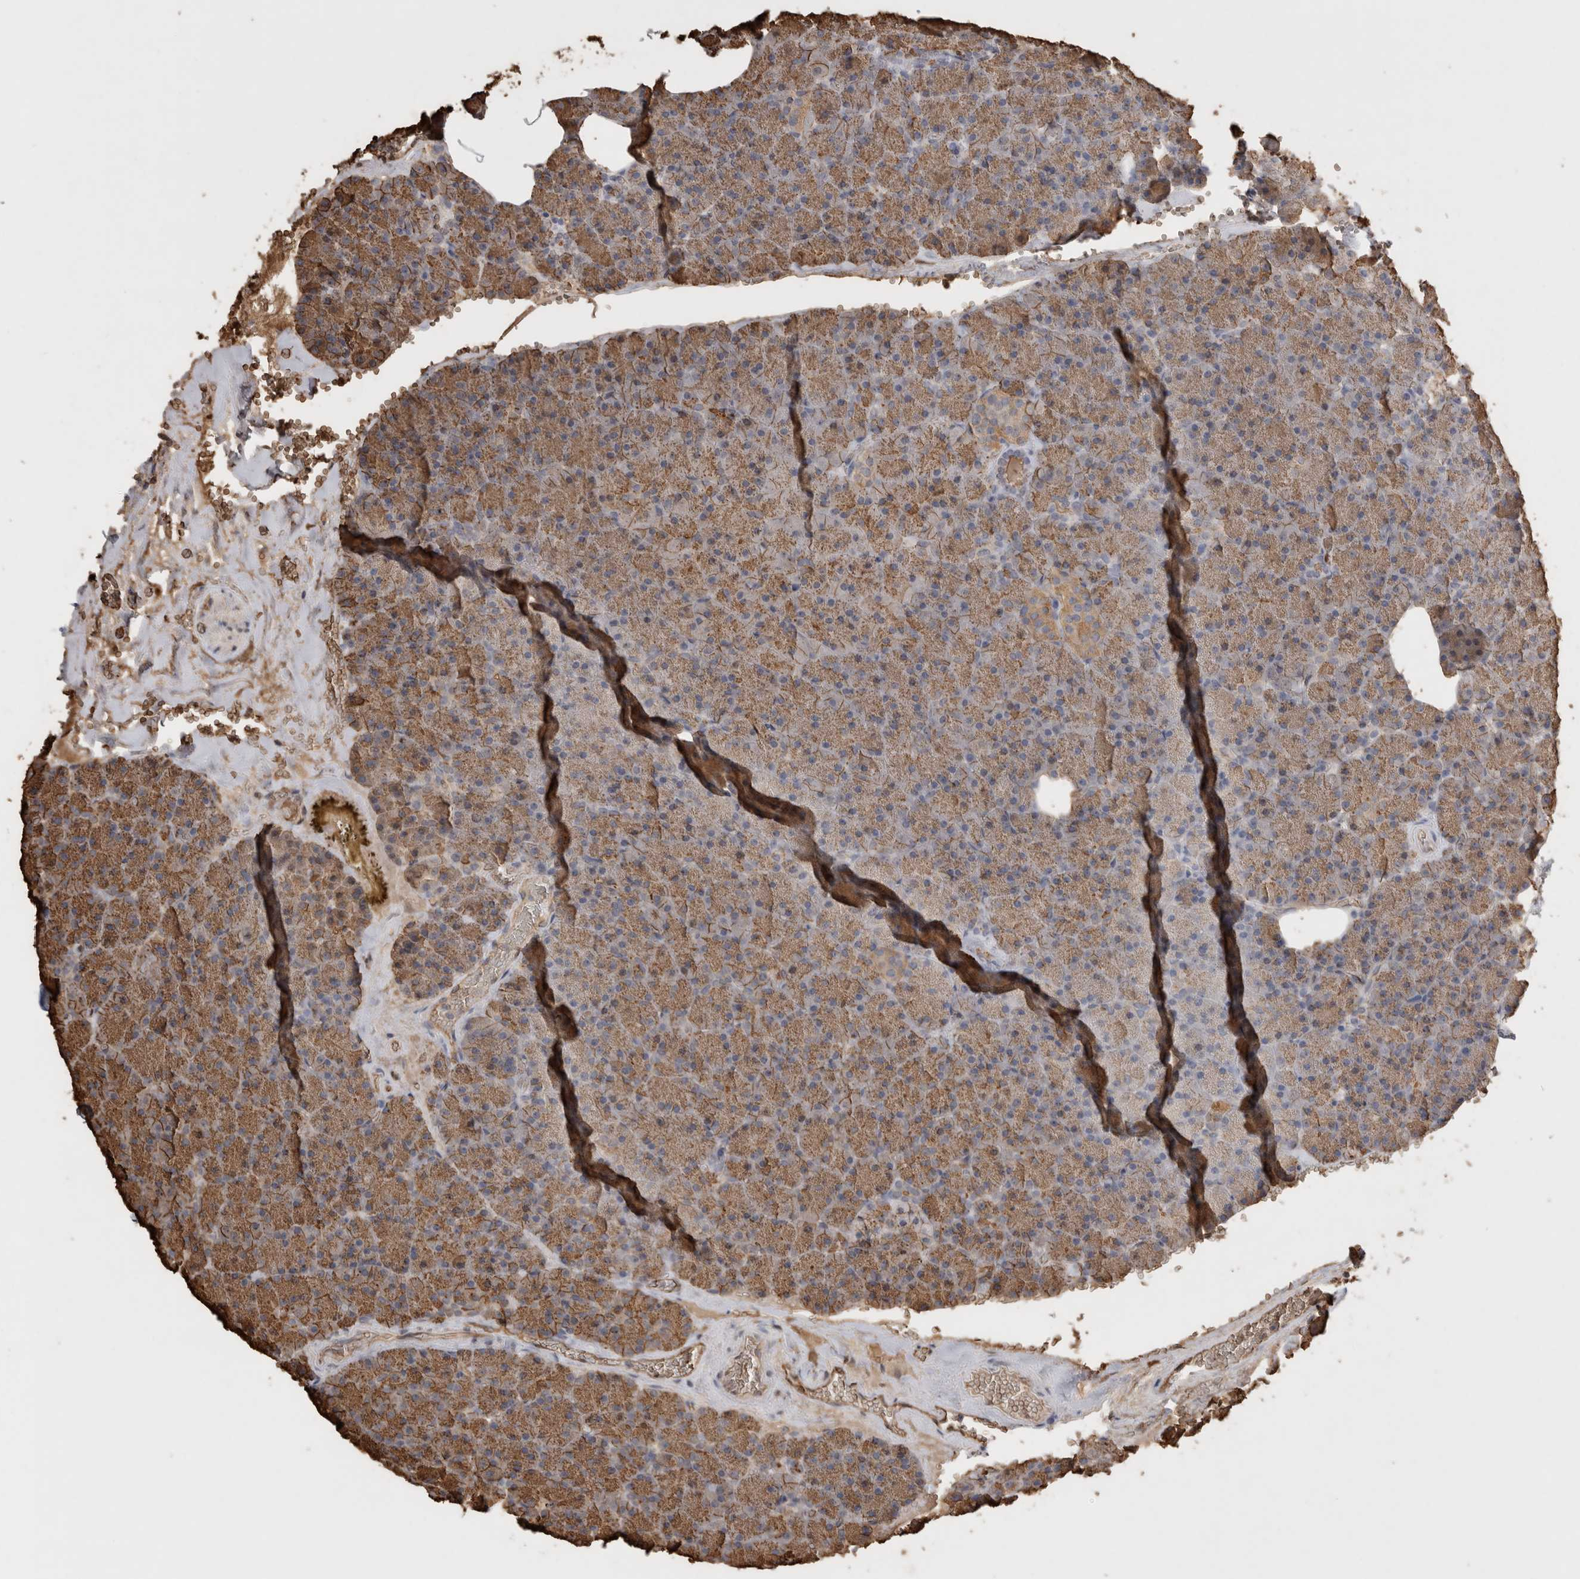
{"staining": {"intensity": "moderate", "quantity": ">75%", "location": "cytoplasmic/membranous"}, "tissue": "pancreas", "cell_type": "Exocrine glandular cells", "image_type": "normal", "snomed": [{"axis": "morphology", "description": "Normal tissue, NOS"}, {"axis": "morphology", "description": "Carcinoid, malignant, NOS"}, {"axis": "topography", "description": "Pancreas"}], "caption": "Approximately >75% of exocrine glandular cells in unremarkable pancreas display moderate cytoplasmic/membranous protein positivity as visualized by brown immunohistochemical staining.", "gene": "IL27", "patient": {"sex": "female", "age": 35}}